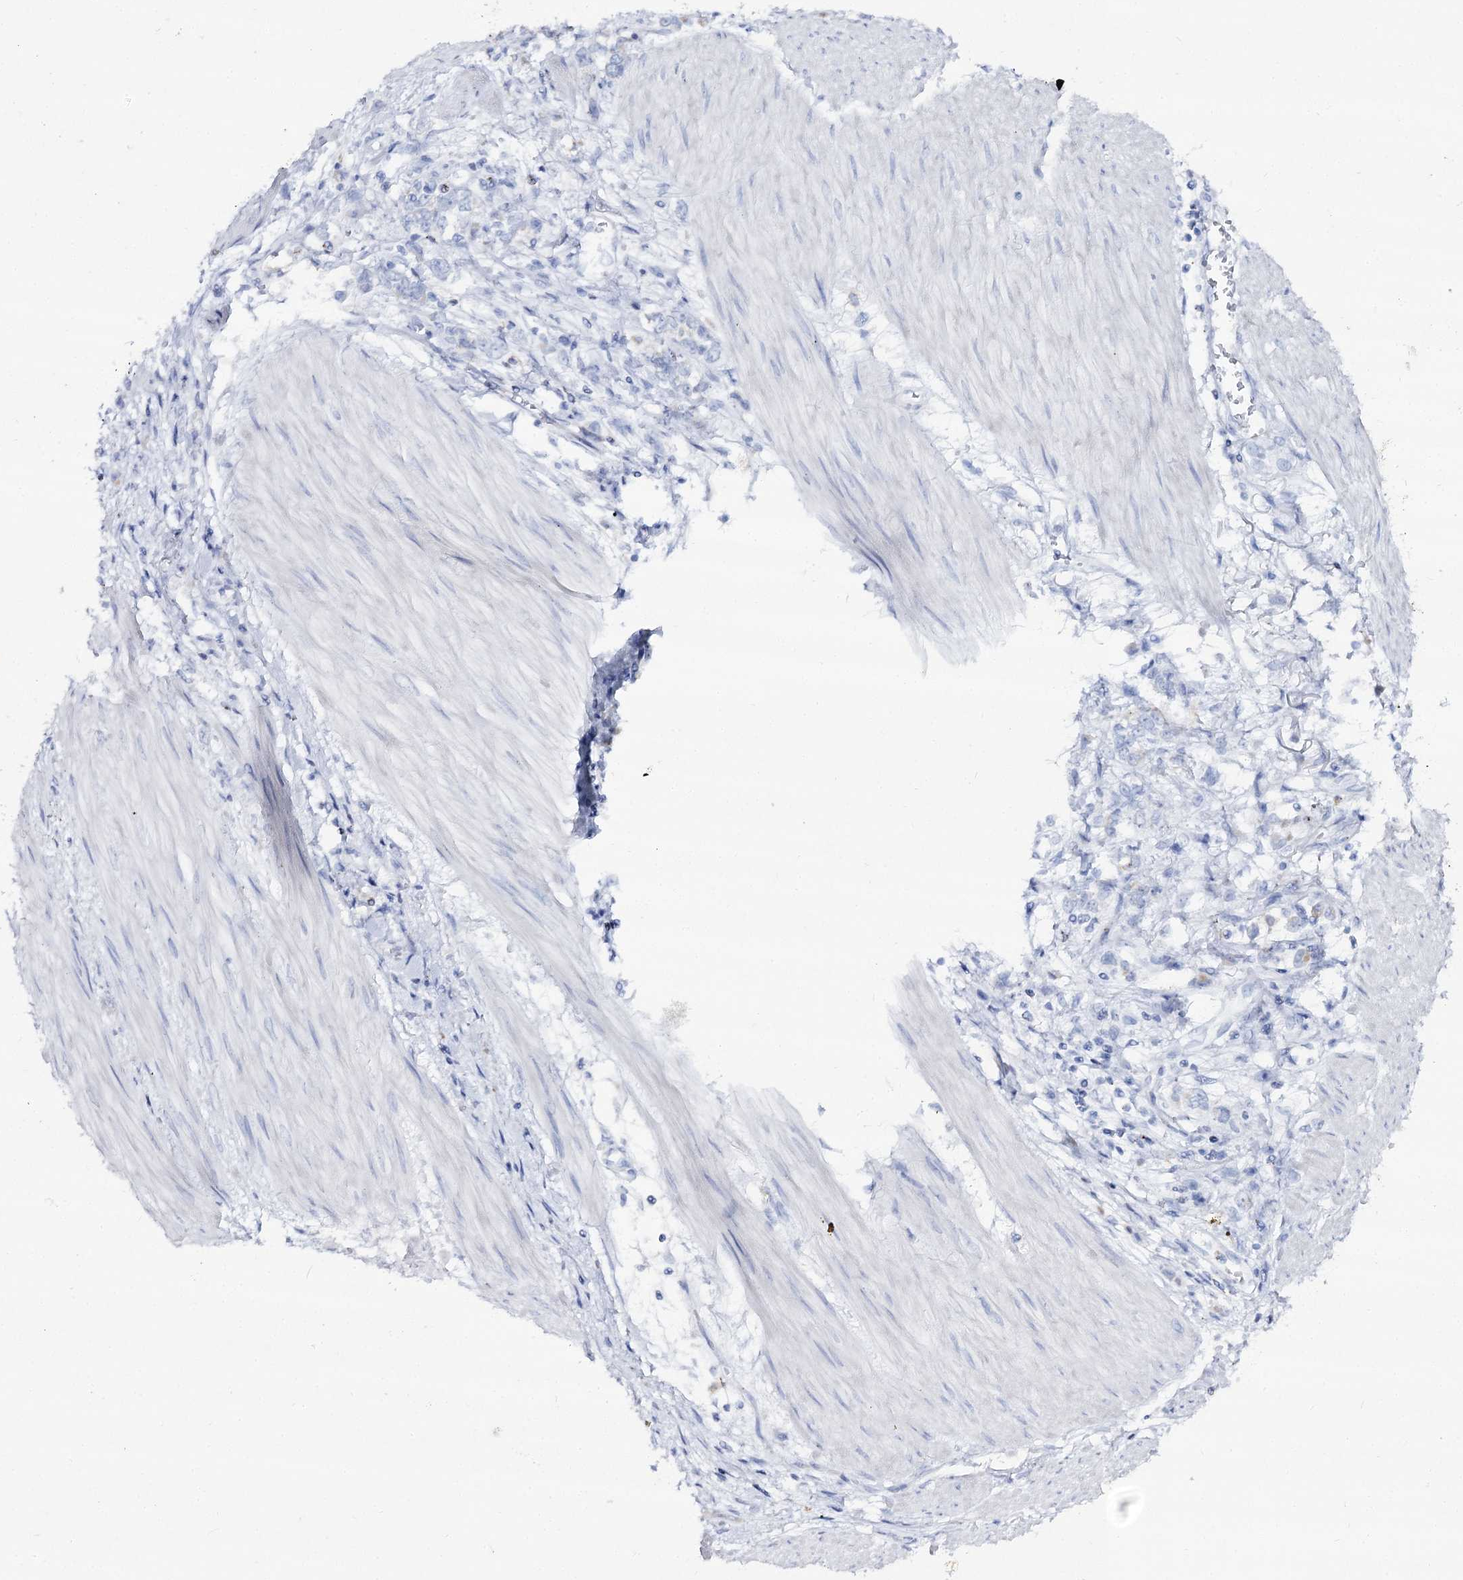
{"staining": {"intensity": "negative", "quantity": "none", "location": "none"}, "tissue": "stomach cancer", "cell_type": "Tumor cells", "image_type": "cancer", "snomed": [{"axis": "morphology", "description": "Adenocarcinoma, NOS"}, {"axis": "topography", "description": "Stomach"}], "caption": "The histopathology image reveals no significant expression in tumor cells of stomach adenocarcinoma.", "gene": "SLC3A1", "patient": {"sex": "female", "age": 76}}